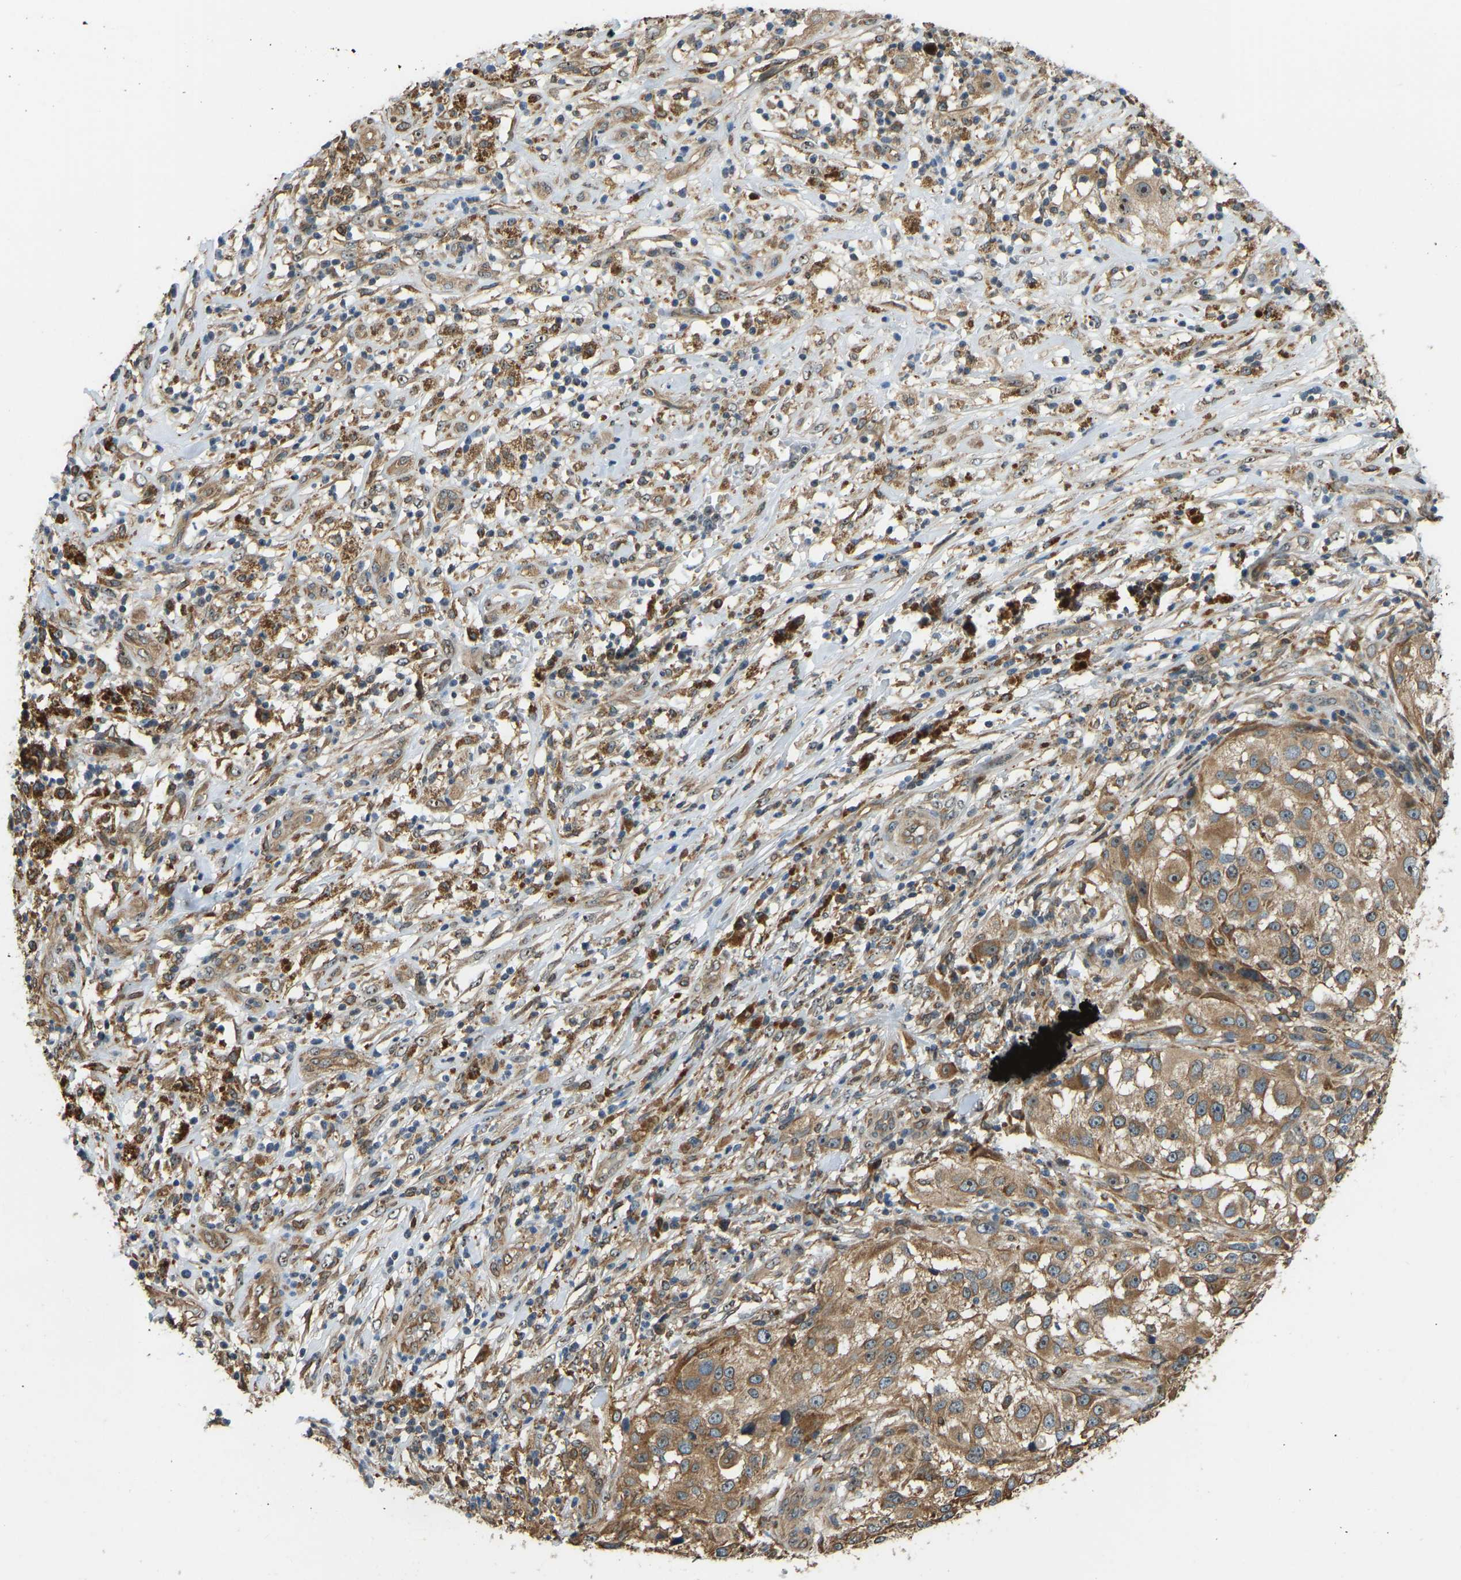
{"staining": {"intensity": "moderate", "quantity": ">75%", "location": "cytoplasmic/membranous,nuclear"}, "tissue": "melanoma", "cell_type": "Tumor cells", "image_type": "cancer", "snomed": [{"axis": "morphology", "description": "Necrosis, NOS"}, {"axis": "morphology", "description": "Malignant melanoma, NOS"}, {"axis": "topography", "description": "Skin"}], "caption": "Malignant melanoma was stained to show a protein in brown. There is medium levels of moderate cytoplasmic/membranous and nuclear staining in about >75% of tumor cells. (DAB = brown stain, brightfield microscopy at high magnification).", "gene": "OS9", "patient": {"sex": "female", "age": 87}}